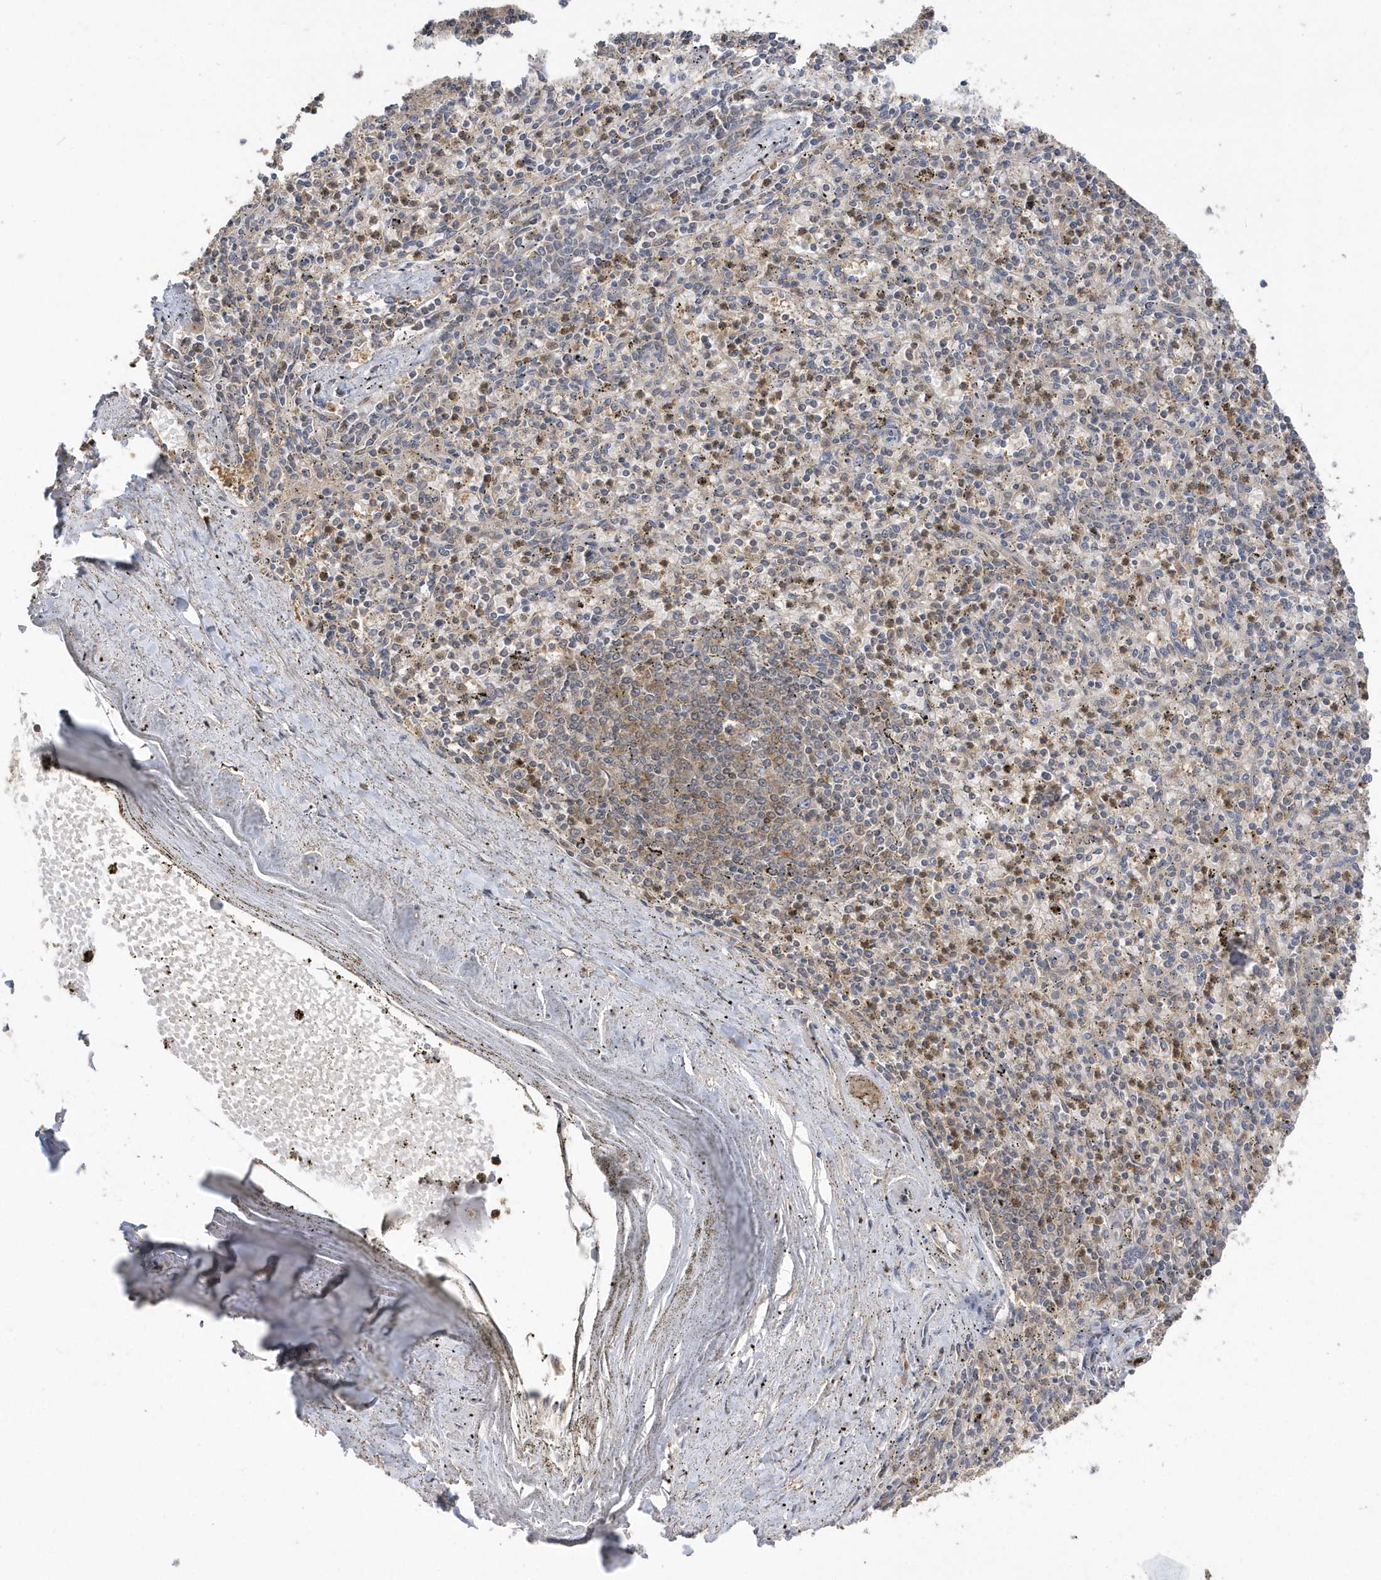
{"staining": {"intensity": "moderate", "quantity": "<25%", "location": "cytoplasmic/membranous"}, "tissue": "spleen", "cell_type": "Cells in red pulp", "image_type": "normal", "snomed": [{"axis": "morphology", "description": "Normal tissue, NOS"}, {"axis": "topography", "description": "Spleen"}], "caption": "Immunohistochemistry of unremarkable spleen exhibits low levels of moderate cytoplasmic/membranous expression in about <25% of cells in red pulp. The staining was performed using DAB (3,3'-diaminobenzidine) to visualize the protein expression in brown, while the nuclei were stained in blue with hematoxylin (Magnification: 20x).", "gene": "RPEL1", "patient": {"sex": "male", "age": 72}}